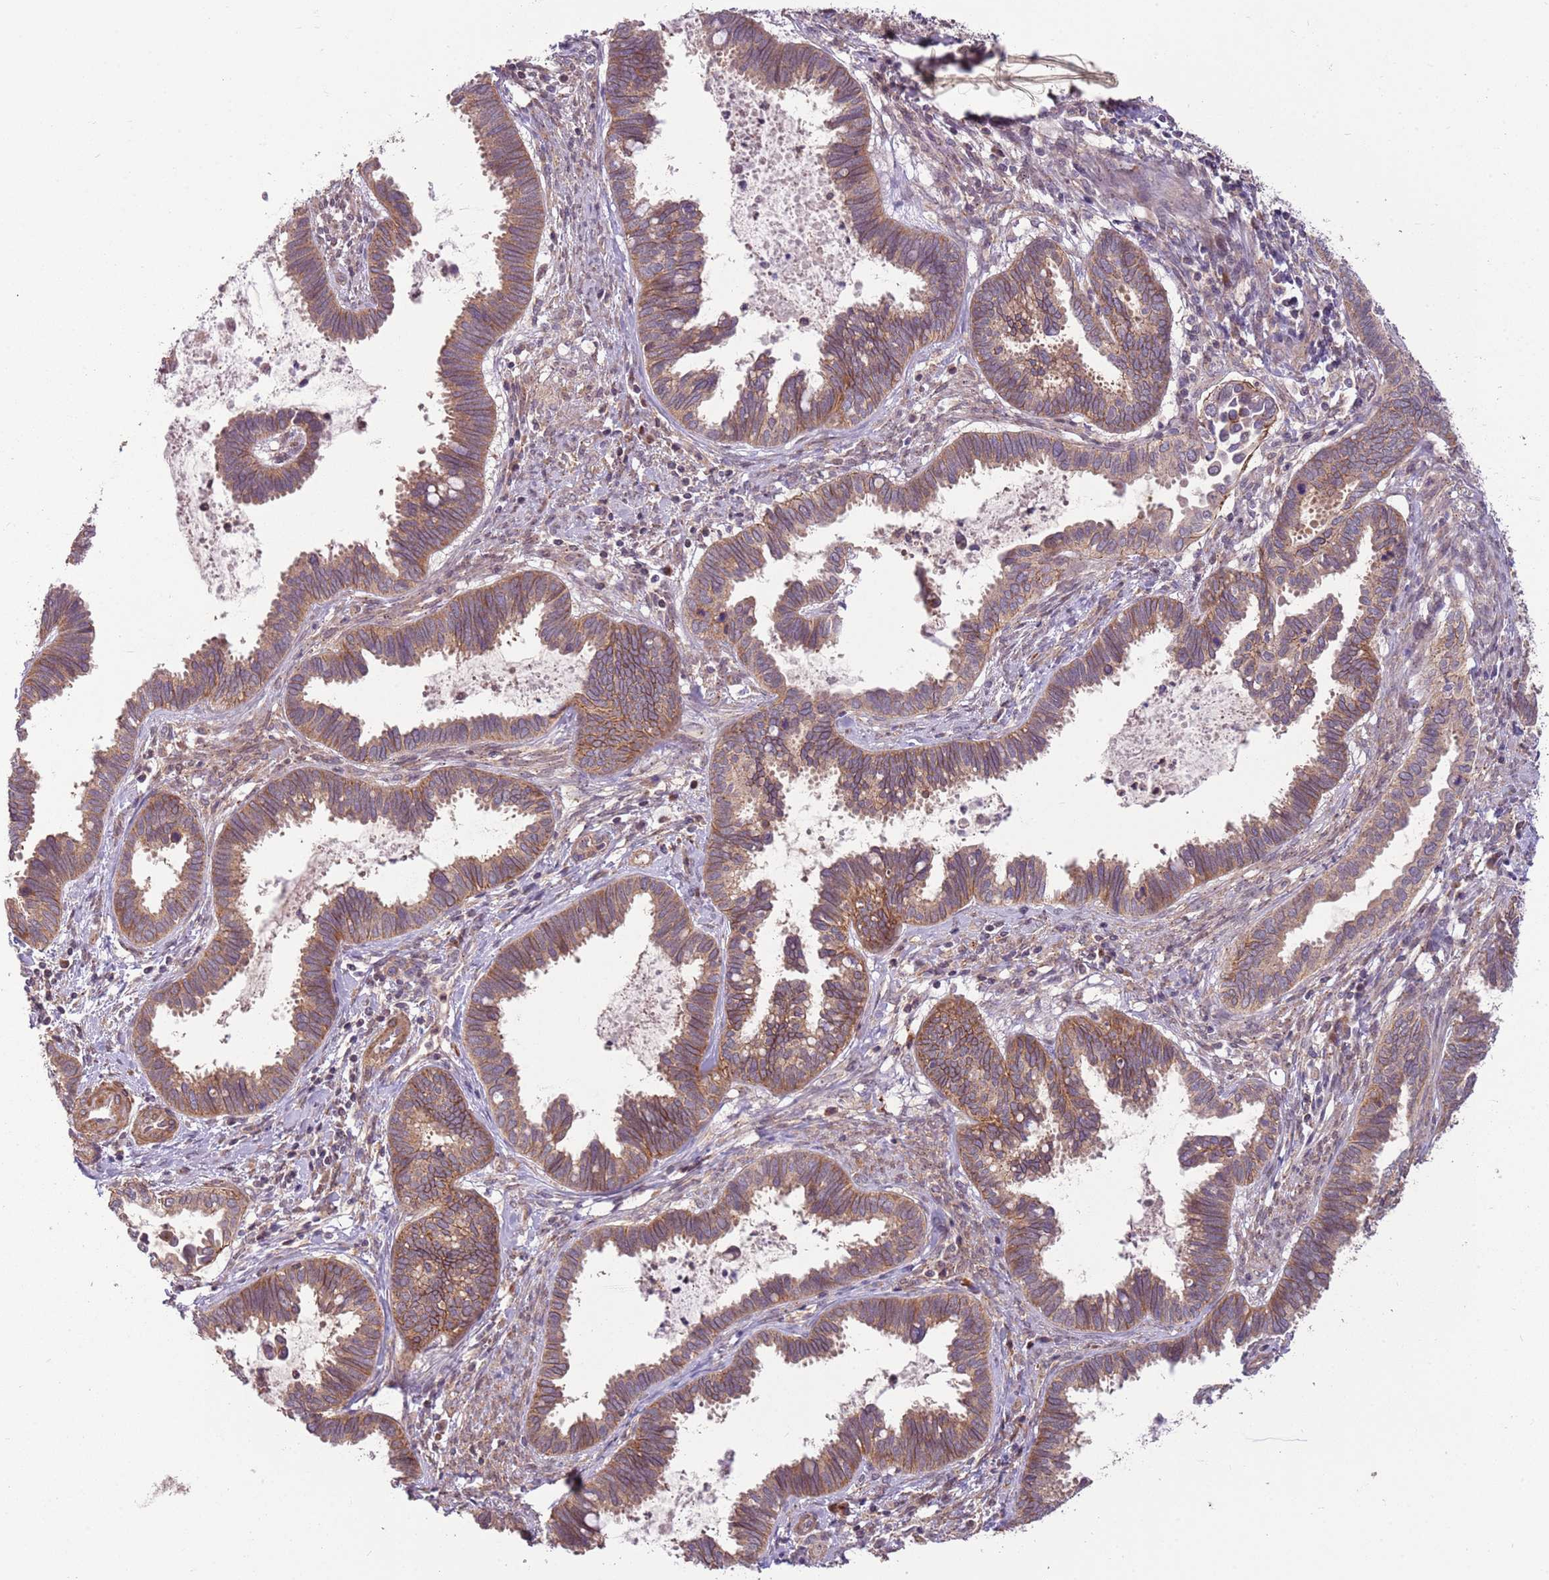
{"staining": {"intensity": "moderate", "quantity": ">75%", "location": "cytoplasmic/membranous"}, "tissue": "cervical cancer", "cell_type": "Tumor cells", "image_type": "cancer", "snomed": [{"axis": "morphology", "description": "Adenocarcinoma, NOS"}, {"axis": "topography", "description": "Cervix"}], "caption": "DAB (3,3'-diaminobenzidine) immunohistochemical staining of cervical cancer reveals moderate cytoplasmic/membranous protein positivity in approximately >75% of tumor cells.", "gene": "SPATA31D1", "patient": {"sex": "female", "age": 37}}